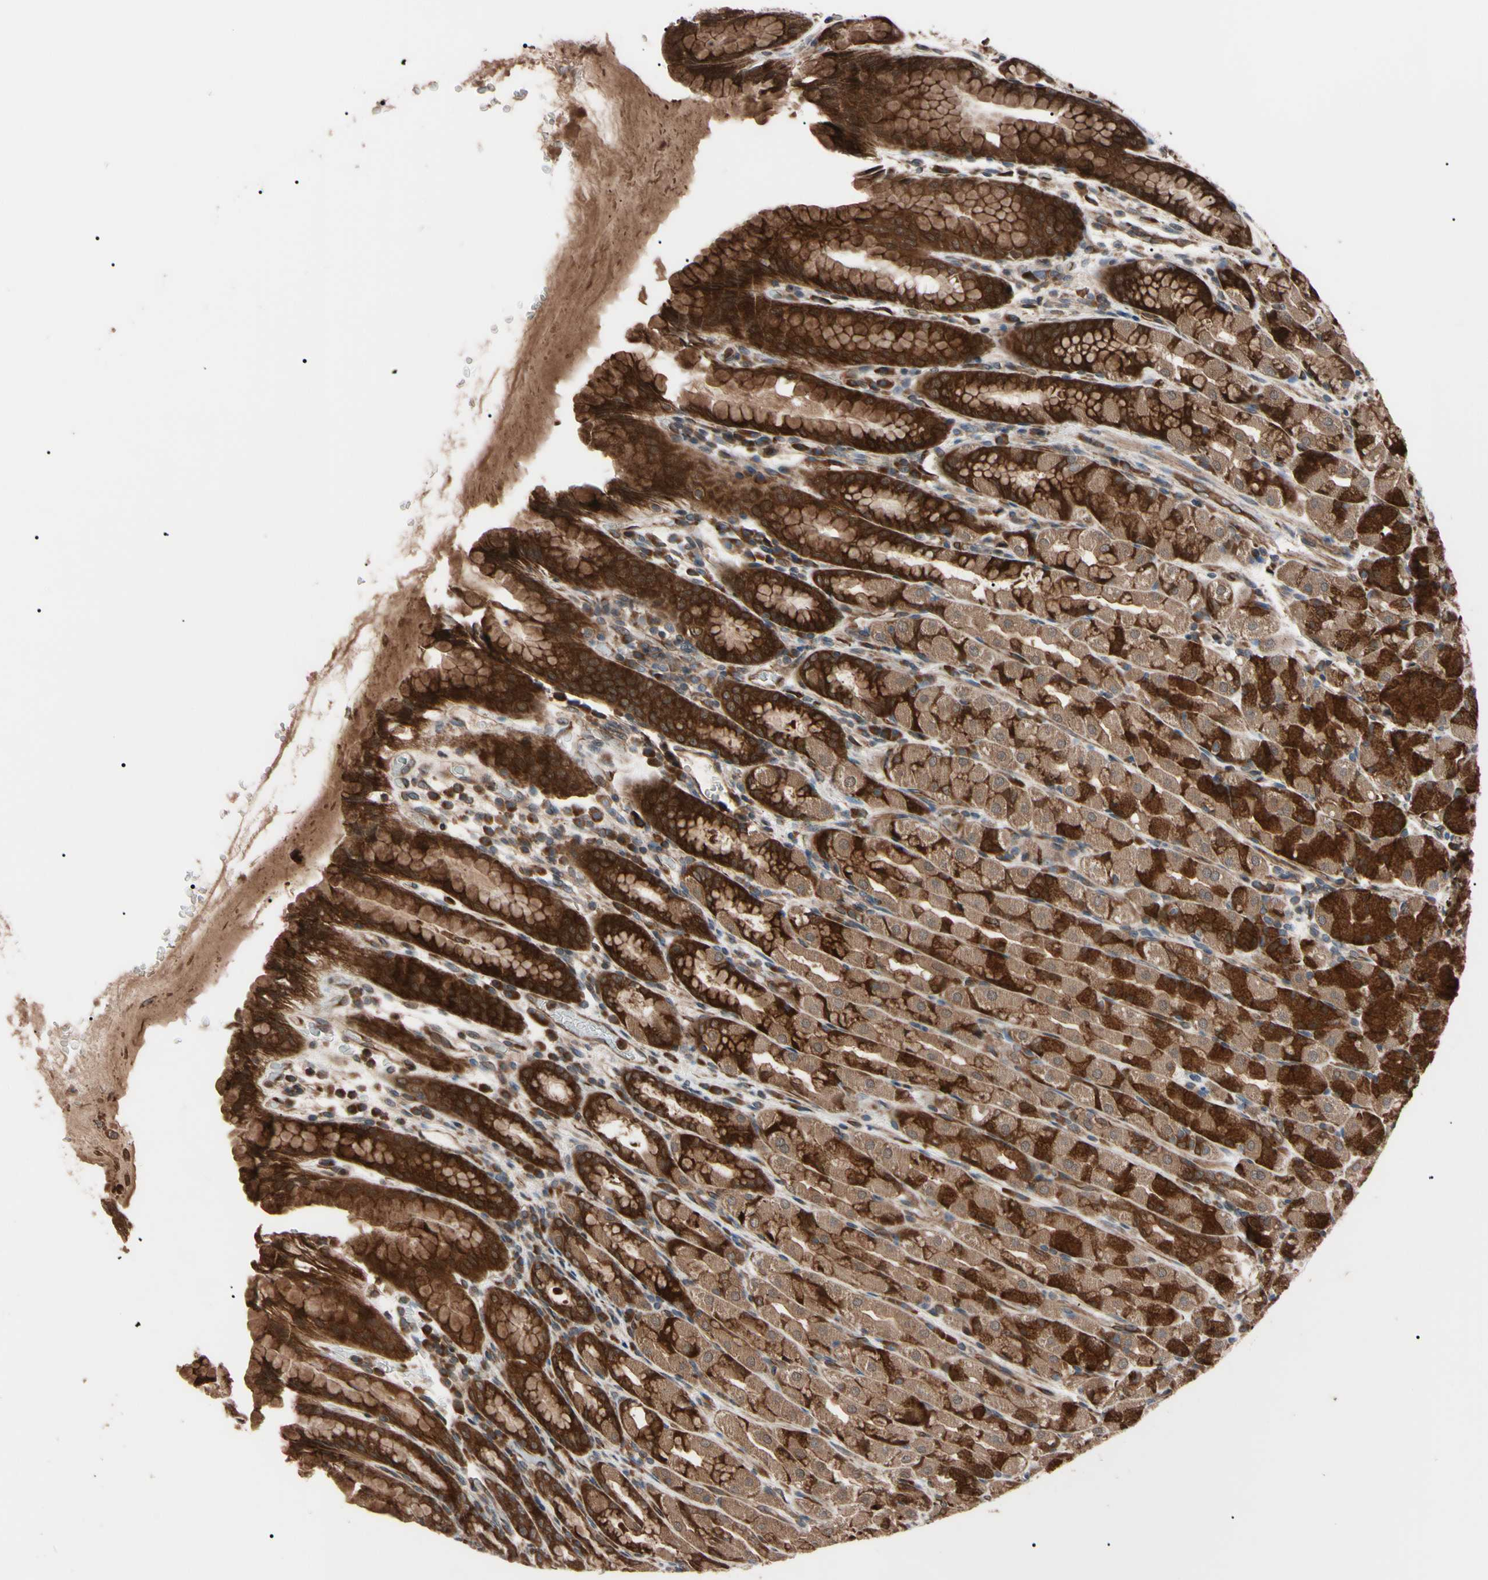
{"staining": {"intensity": "strong", "quantity": ">75%", "location": "cytoplasmic/membranous"}, "tissue": "stomach", "cell_type": "Glandular cells", "image_type": "normal", "snomed": [{"axis": "morphology", "description": "Normal tissue, NOS"}, {"axis": "topography", "description": "Stomach, upper"}], "caption": "This micrograph displays normal stomach stained with IHC to label a protein in brown. The cytoplasmic/membranous of glandular cells show strong positivity for the protein. Nuclei are counter-stained blue.", "gene": "GUCY1B1", "patient": {"sex": "male", "age": 68}}